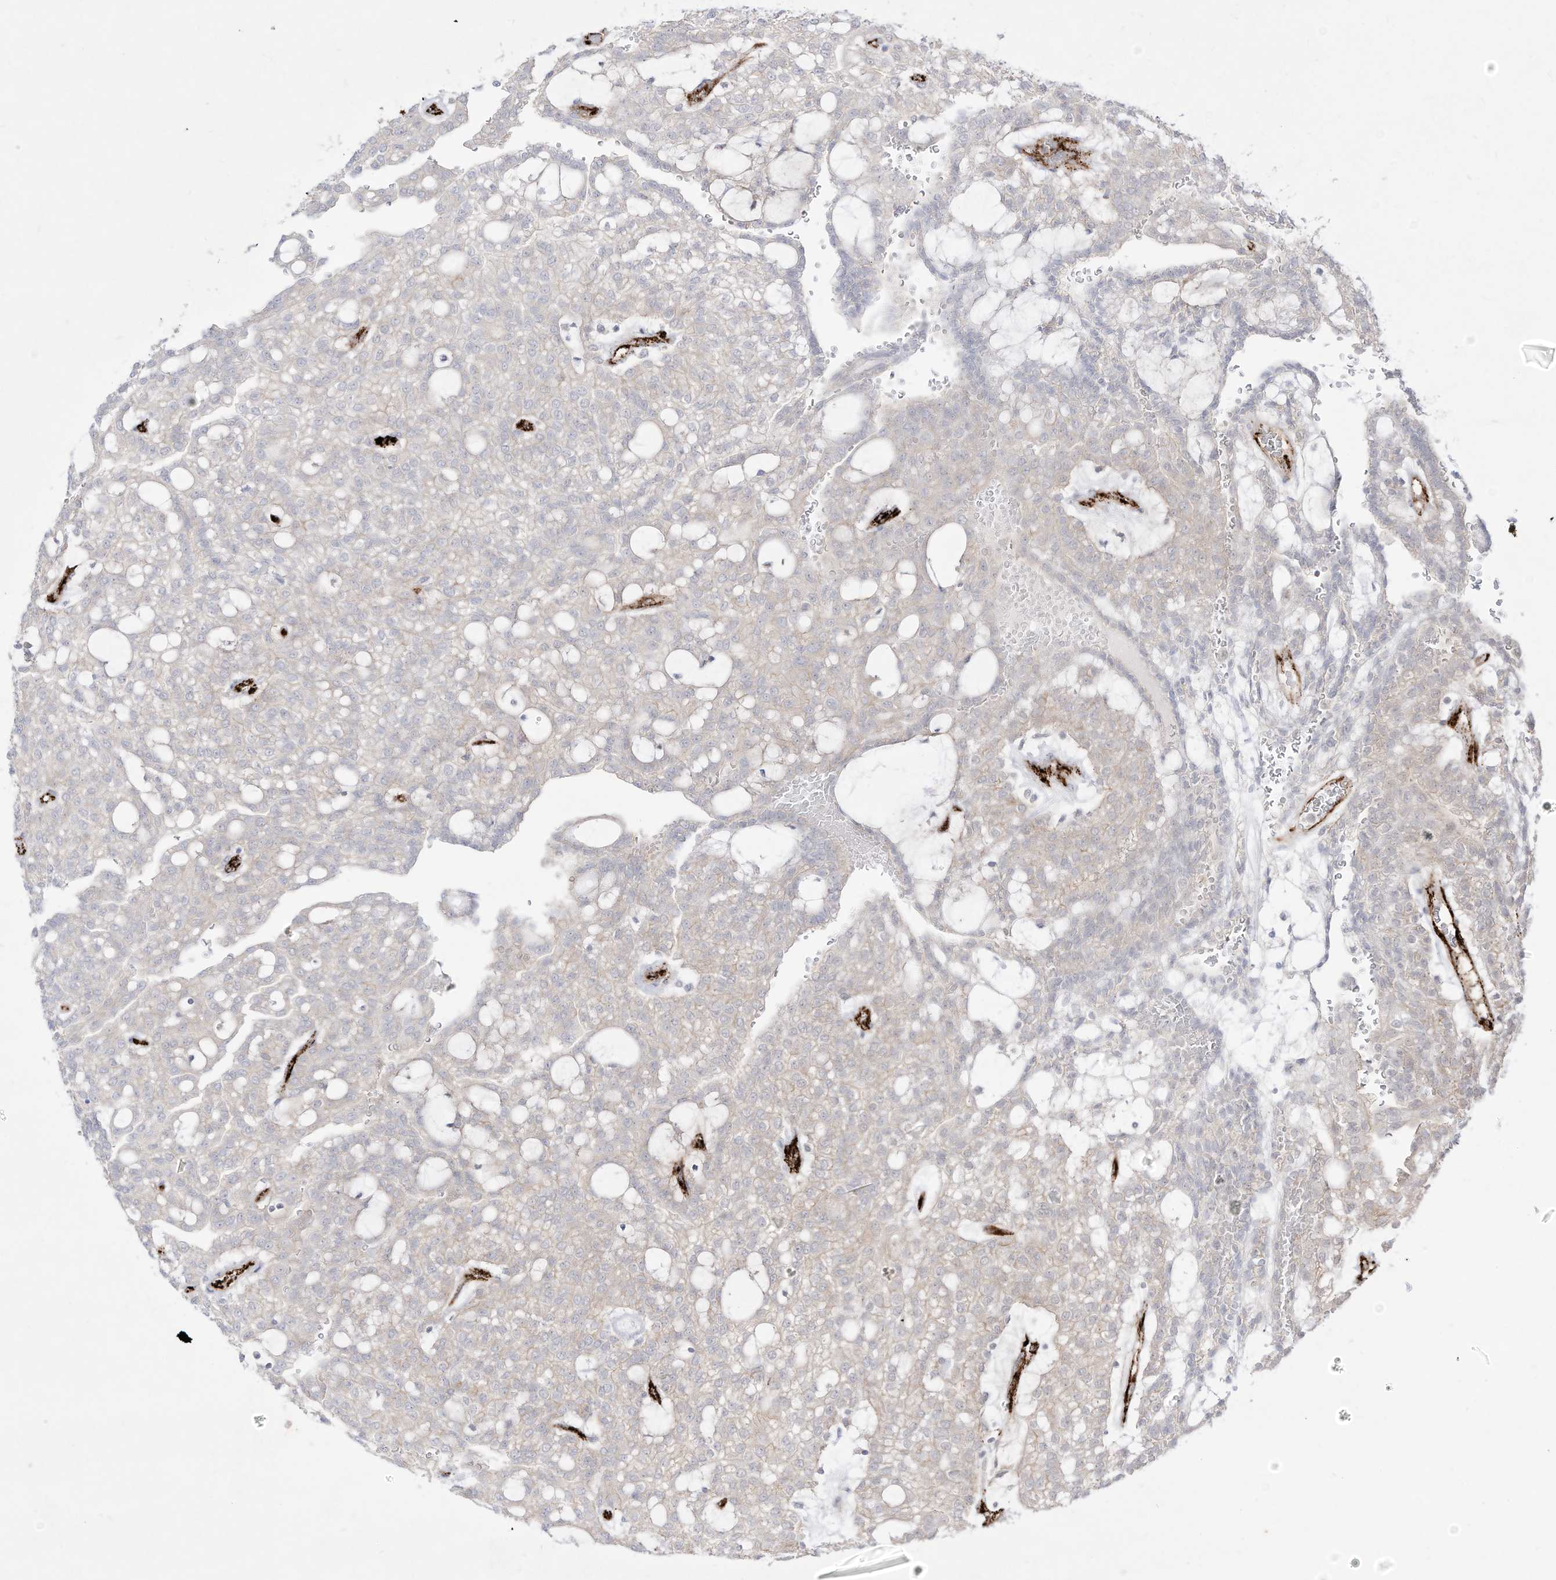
{"staining": {"intensity": "negative", "quantity": "none", "location": "none"}, "tissue": "renal cancer", "cell_type": "Tumor cells", "image_type": "cancer", "snomed": [{"axis": "morphology", "description": "Adenocarcinoma, NOS"}, {"axis": "topography", "description": "Kidney"}], "caption": "The image reveals no staining of tumor cells in renal cancer (adenocarcinoma).", "gene": "ZGRF1", "patient": {"sex": "male", "age": 63}}